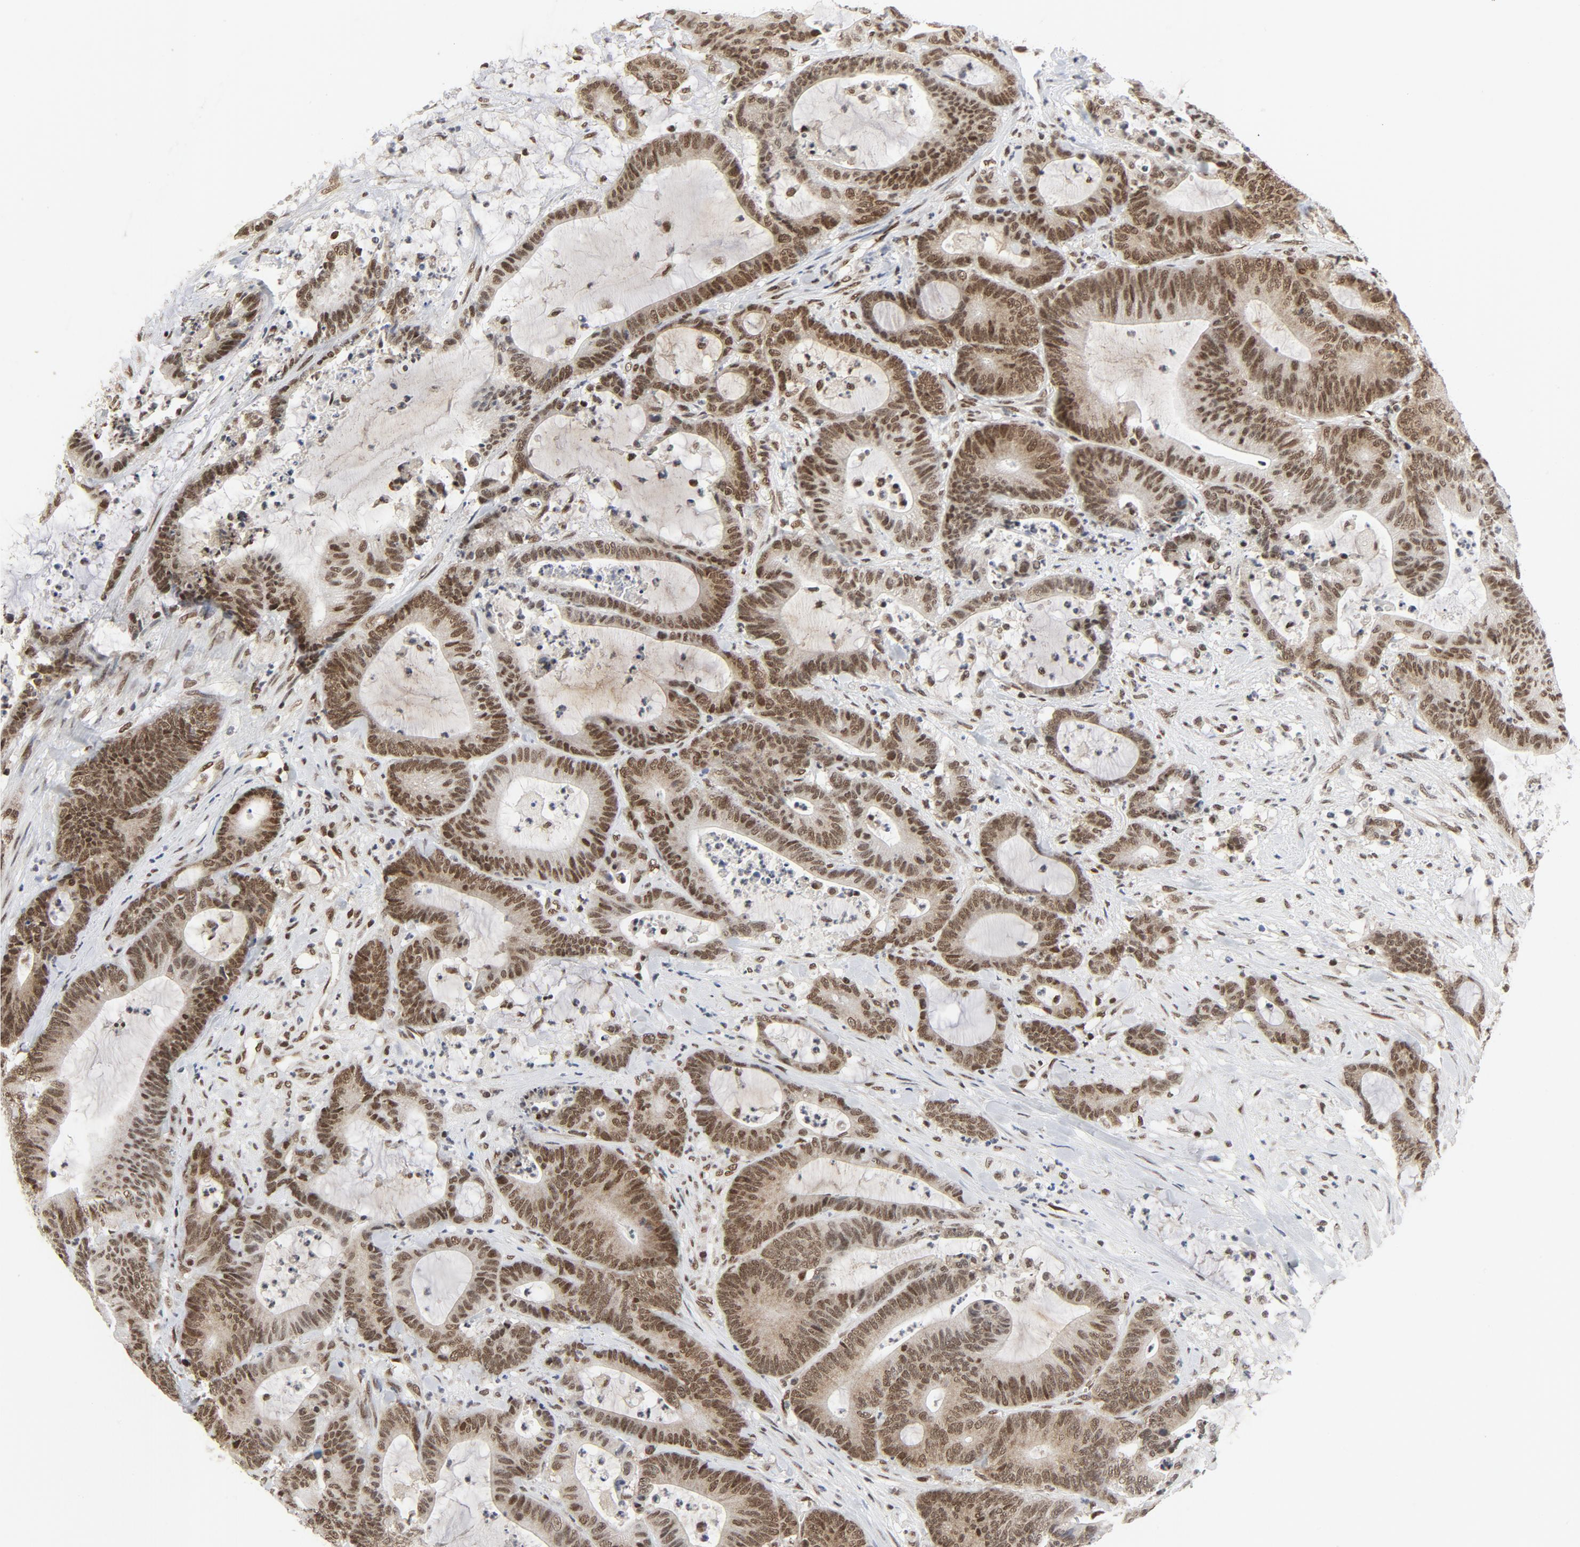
{"staining": {"intensity": "moderate", "quantity": ">75%", "location": "nuclear"}, "tissue": "colorectal cancer", "cell_type": "Tumor cells", "image_type": "cancer", "snomed": [{"axis": "morphology", "description": "Adenocarcinoma, NOS"}, {"axis": "topography", "description": "Colon"}], "caption": "A brown stain labels moderate nuclear staining of a protein in human colorectal cancer (adenocarcinoma) tumor cells.", "gene": "ERCC1", "patient": {"sex": "female", "age": 84}}